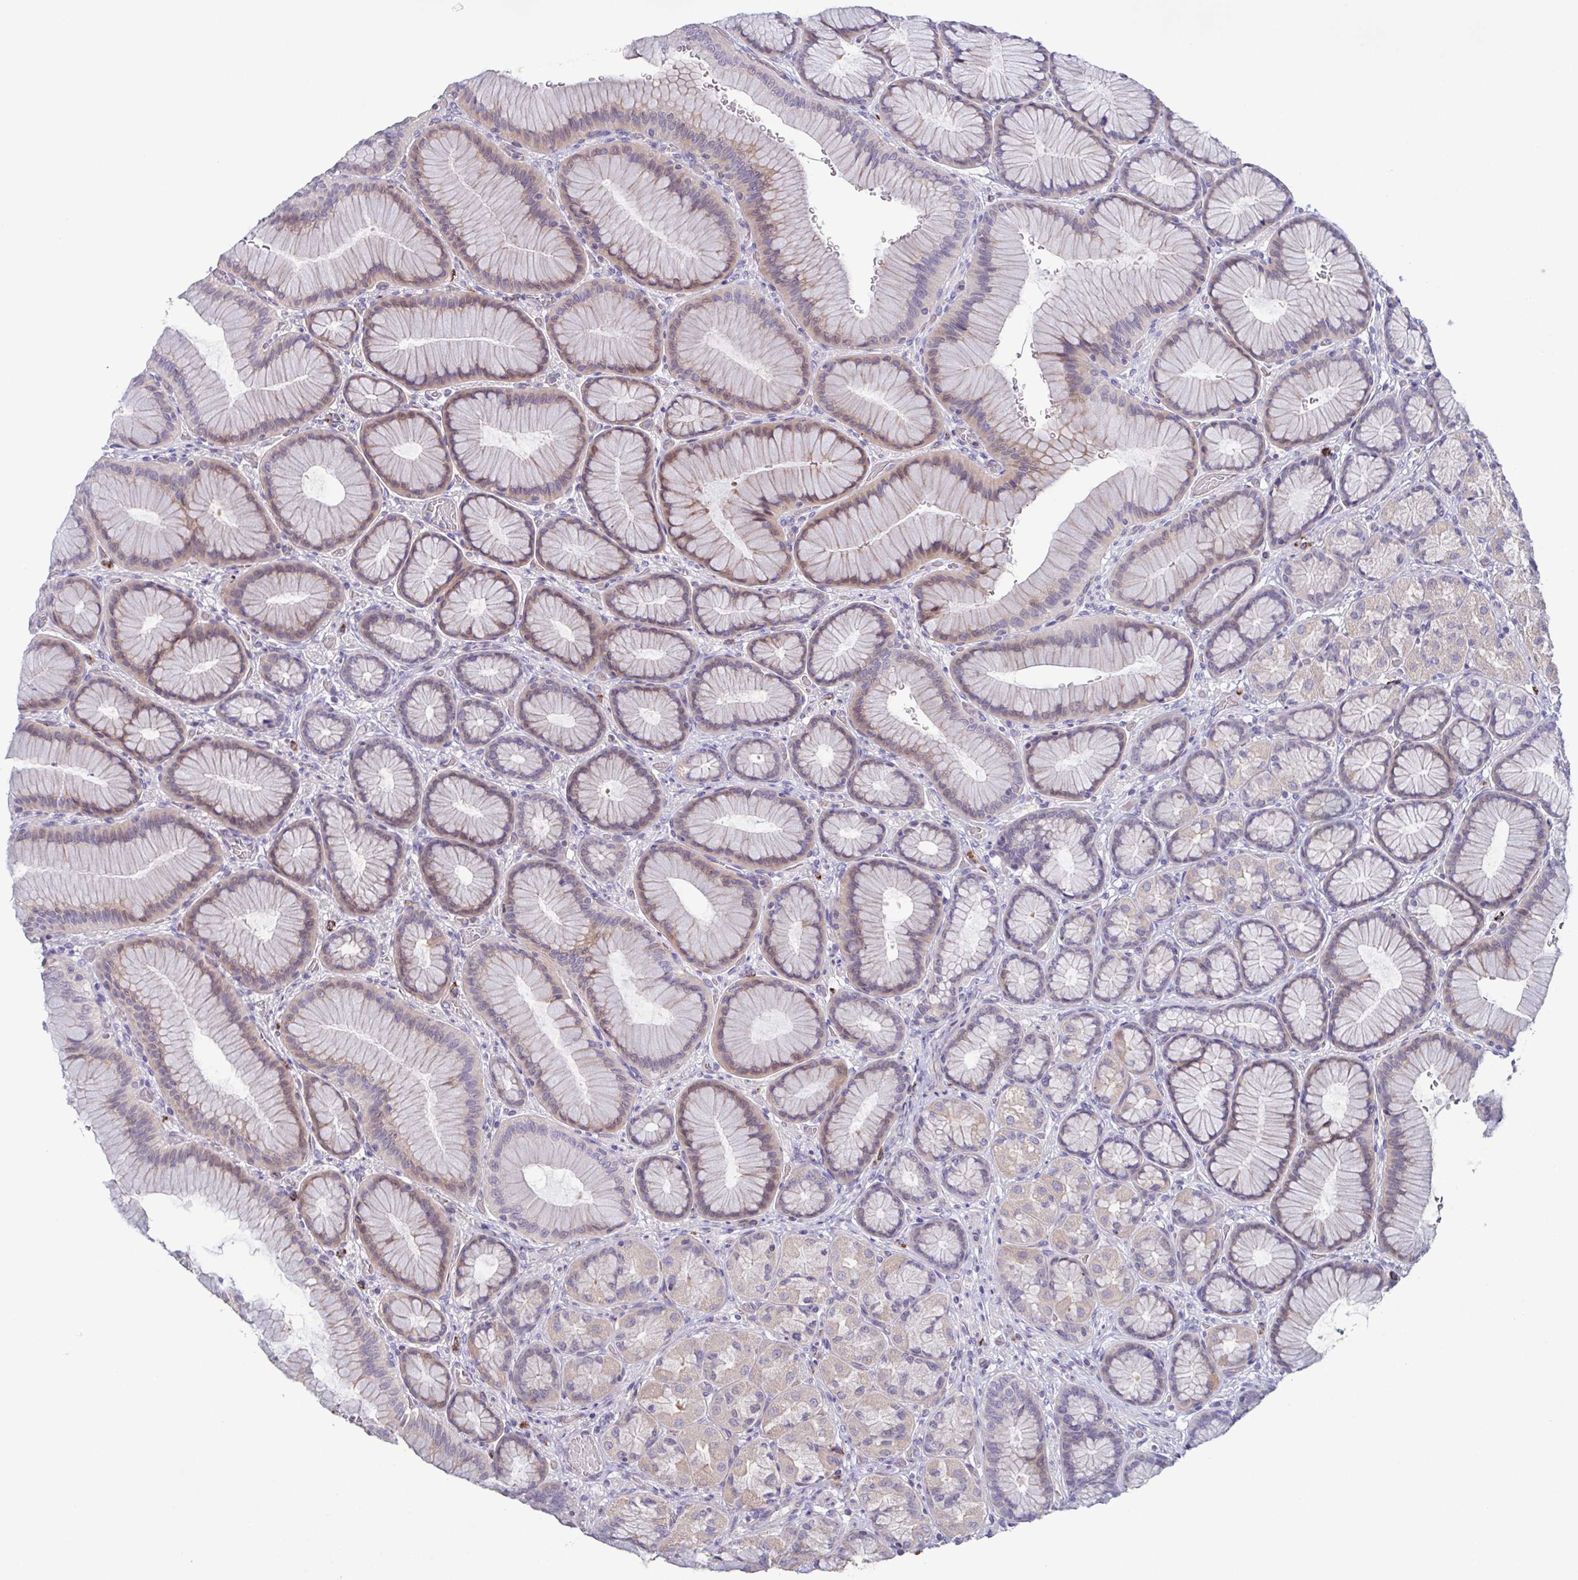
{"staining": {"intensity": "weak", "quantity": "25%-75%", "location": "cytoplasmic/membranous"}, "tissue": "stomach", "cell_type": "Glandular cells", "image_type": "normal", "snomed": [{"axis": "morphology", "description": "Normal tissue, NOS"}, {"axis": "morphology", "description": "Adenocarcinoma, NOS"}, {"axis": "morphology", "description": "Adenocarcinoma, High grade"}, {"axis": "topography", "description": "Stomach, upper"}, {"axis": "topography", "description": "Stomach"}], "caption": "Stomach stained with DAB immunohistochemistry (IHC) displays low levels of weak cytoplasmic/membranous staining in approximately 25%-75% of glandular cells. (DAB = brown stain, brightfield microscopy at high magnification).", "gene": "GLDC", "patient": {"sex": "female", "age": 65}}